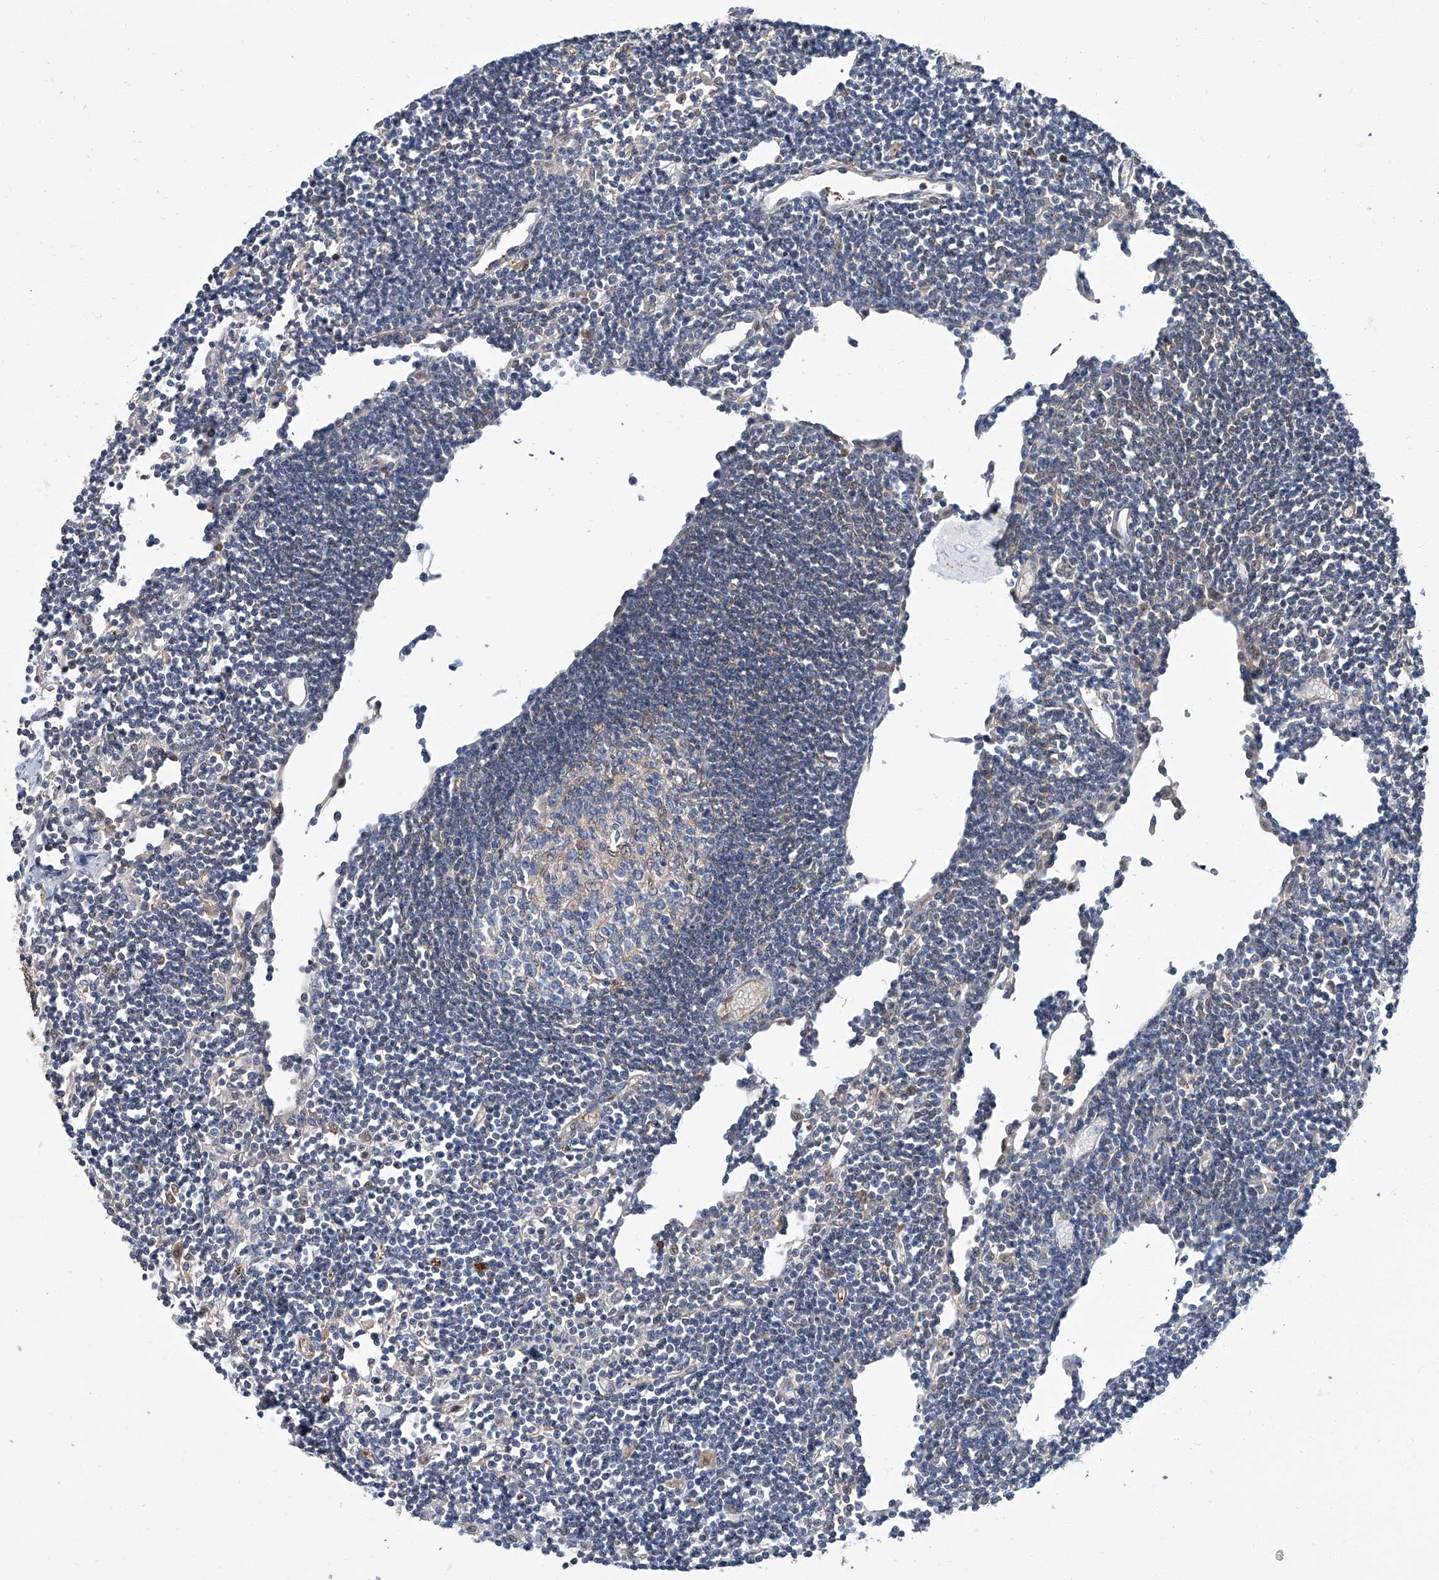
{"staining": {"intensity": "weak", "quantity": "<25%", "location": "cytoplasmic/membranous"}, "tissue": "lymph node", "cell_type": "Germinal center cells", "image_type": "normal", "snomed": [{"axis": "morphology", "description": "Normal tissue, NOS"}, {"axis": "topography", "description": "Lymph node"}], "caption": "Immunohistochemistry (IHC) photomicrograph of normal human lymph node stained for a protein (brown), which reveals no expression in germinal center cells.", "gene": "PSMB10", "patient": {"sex": "female", "age": 11}}